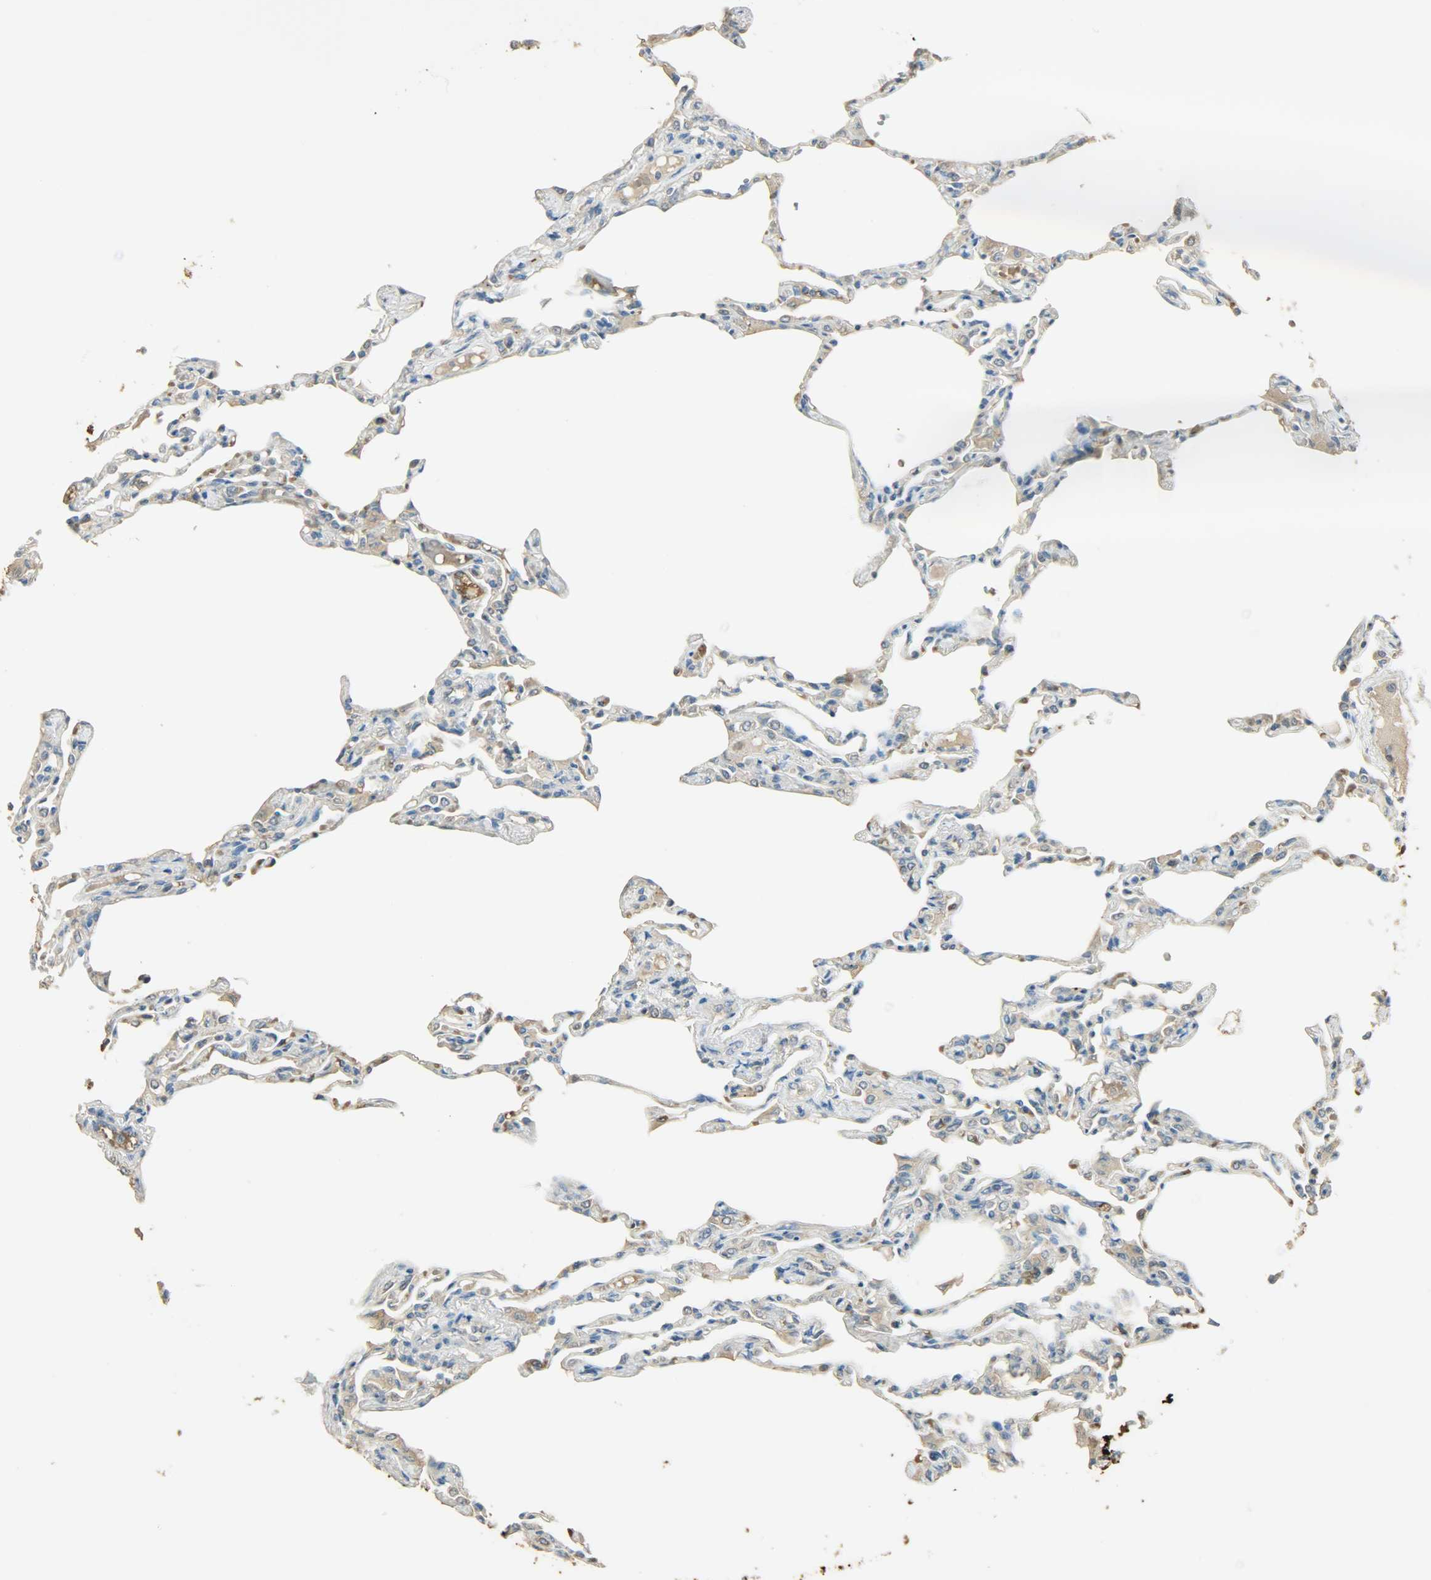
{"staining": {"intensity": "weak", "quantity": "<25%", "location": "cytoplasmic/membranous"}, "tissue": "lung", "cell_type": "Alveolar cells", "image_type": "normal", "snomed": [{"axis": "morphology", "description": "Normal tissue, NOS"}, {"axis": "topography", "description": "Lung"}], "caption": "Micrograph shows no protein expression in alveolar cells of unremarkable lung.", "gene": "PRMT5", "patient": {"sex": "female", "age": 49}}